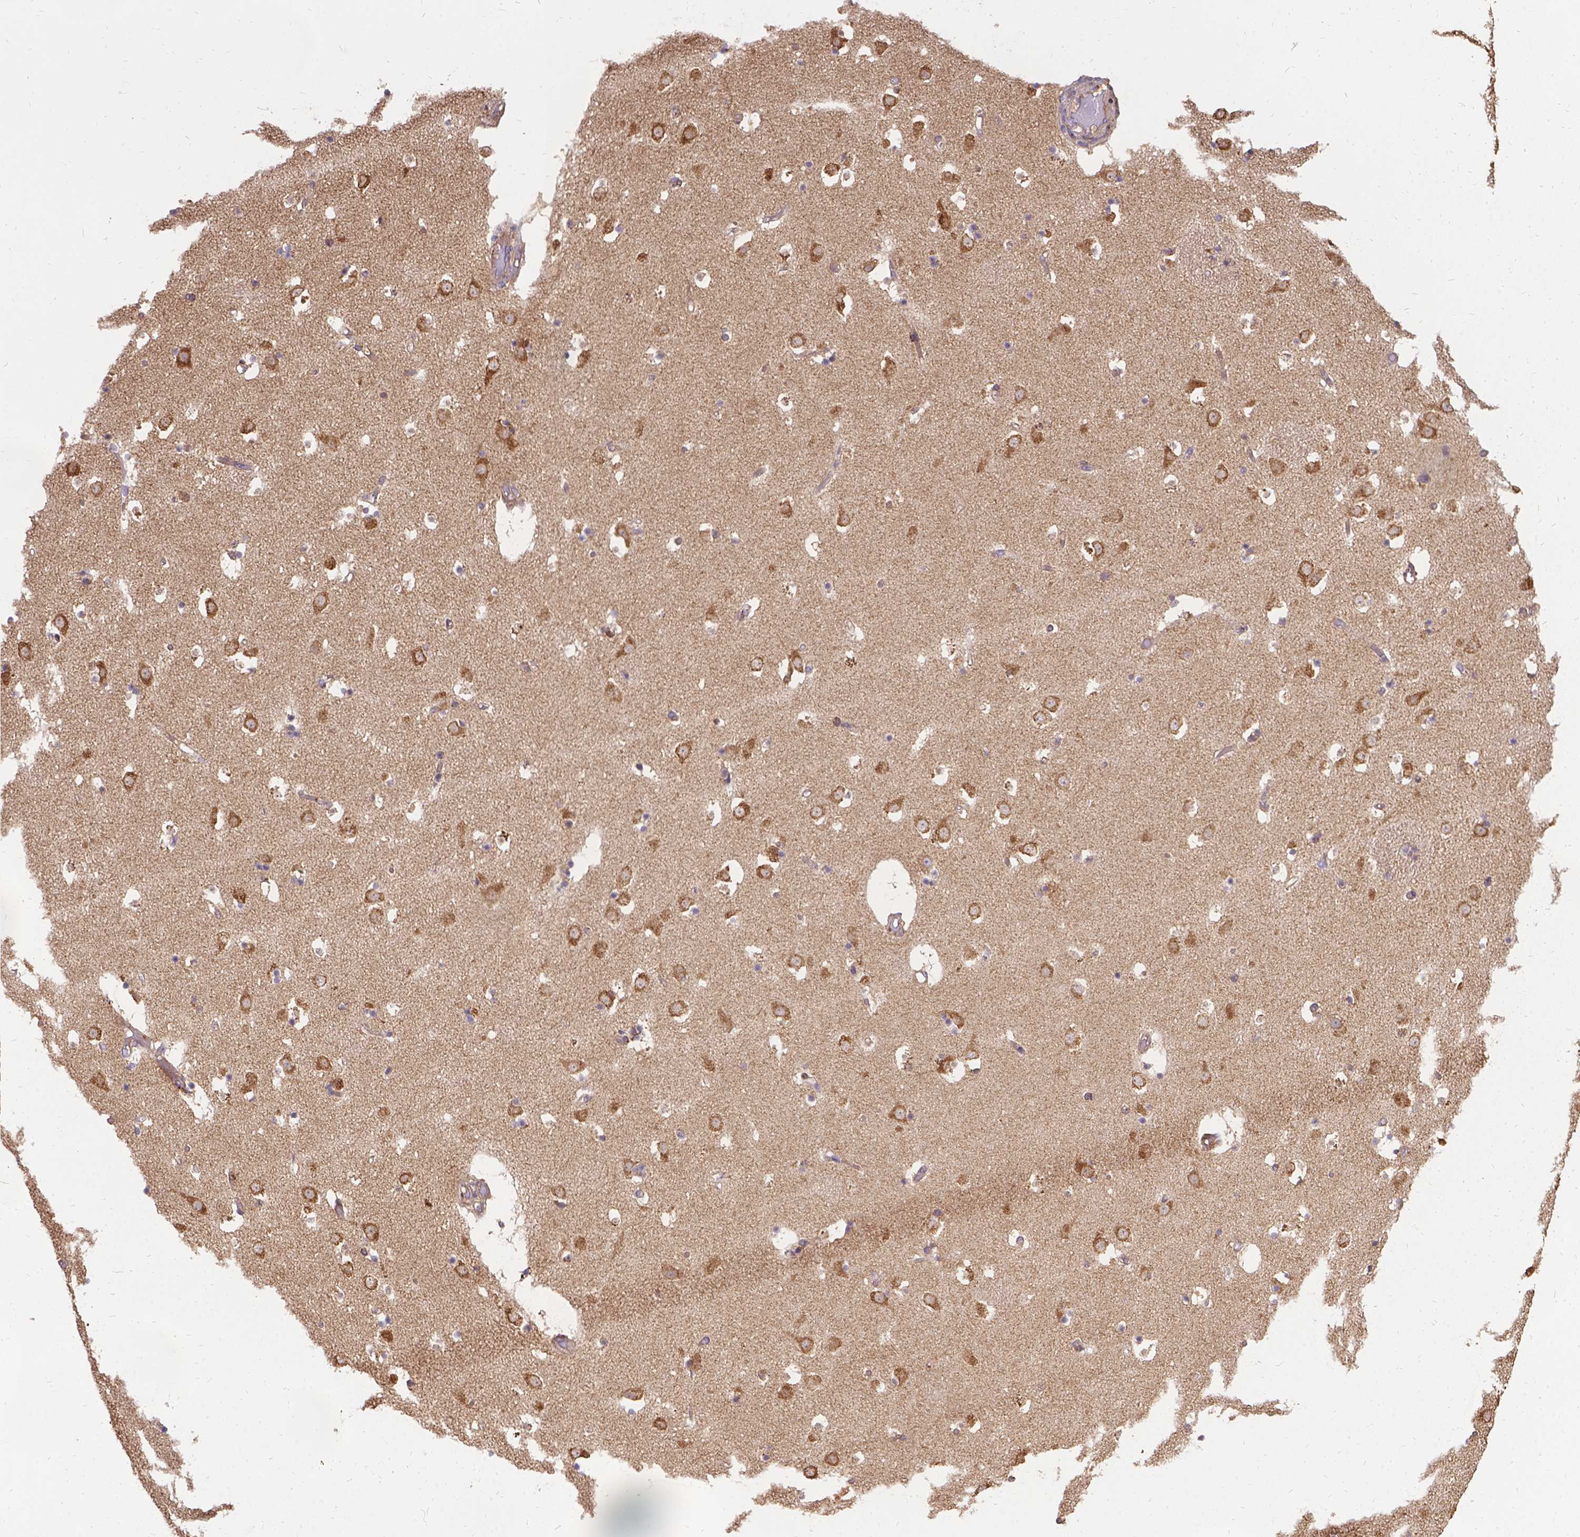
{"staining": {"intensity": "negative", "quantity": "none", "location": "none"}, "tissue": "caudate", "cell_type": "Glial cells", "image_type": "normal", "snomed": [{"axis": "morphology", "description": "Normal tissue, NOS"}, {"axis": "topography", "description": "Lateral ventricle wall"}], "caption": "Unremarkable caudate was stained to show a protein in brown. There is no significant staining in glial cells. Brightfield microscopy of immunohistochemistry (IHC) stained with DAB (brown) and hematoxylin (blue), captured at high magnification.", "gene": "DENND6A", "patient": {"sex": "female", "age": 42}}